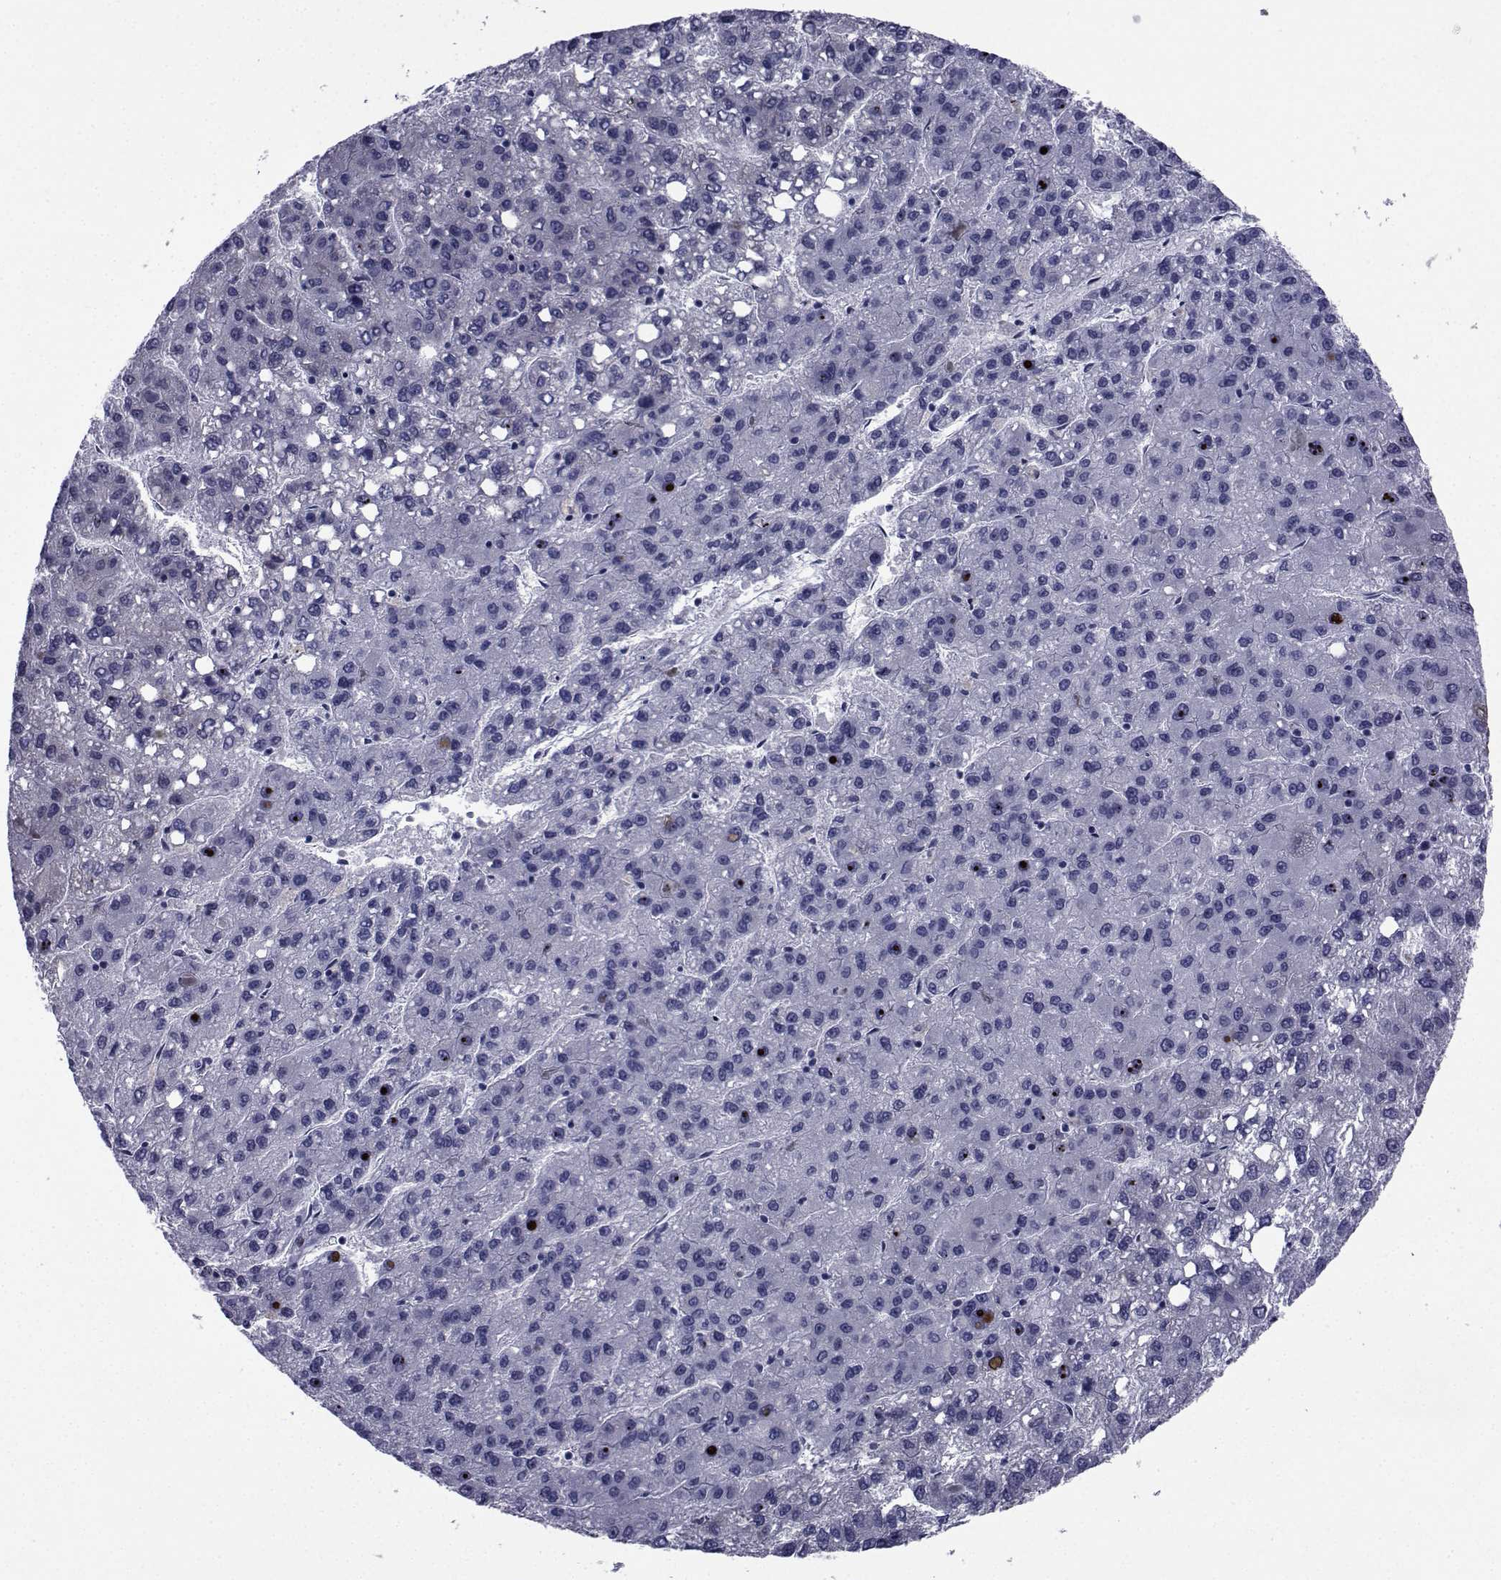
{"staining": {"intensity": "negative", "quantity": "none", "location": "none"}, "tissue": "liver cancer", "cell_type": "Tumor cells", "image_type": "cancer", "snomed": [{"axis": "morphology", "description": "Carcinoma, Hepatocellular, NOS"}, {"axis": "topography", "description": "Liver"}], "caption": "This is a image of immunohistochemistry (IHC) staining of liver cancer, which shows no expression in tumor cells. (Immunohistochemistry, brightfield microscopy, high magnification).", "gene": "ROPN1", "patient": {"sex": "female", "age": 82}}